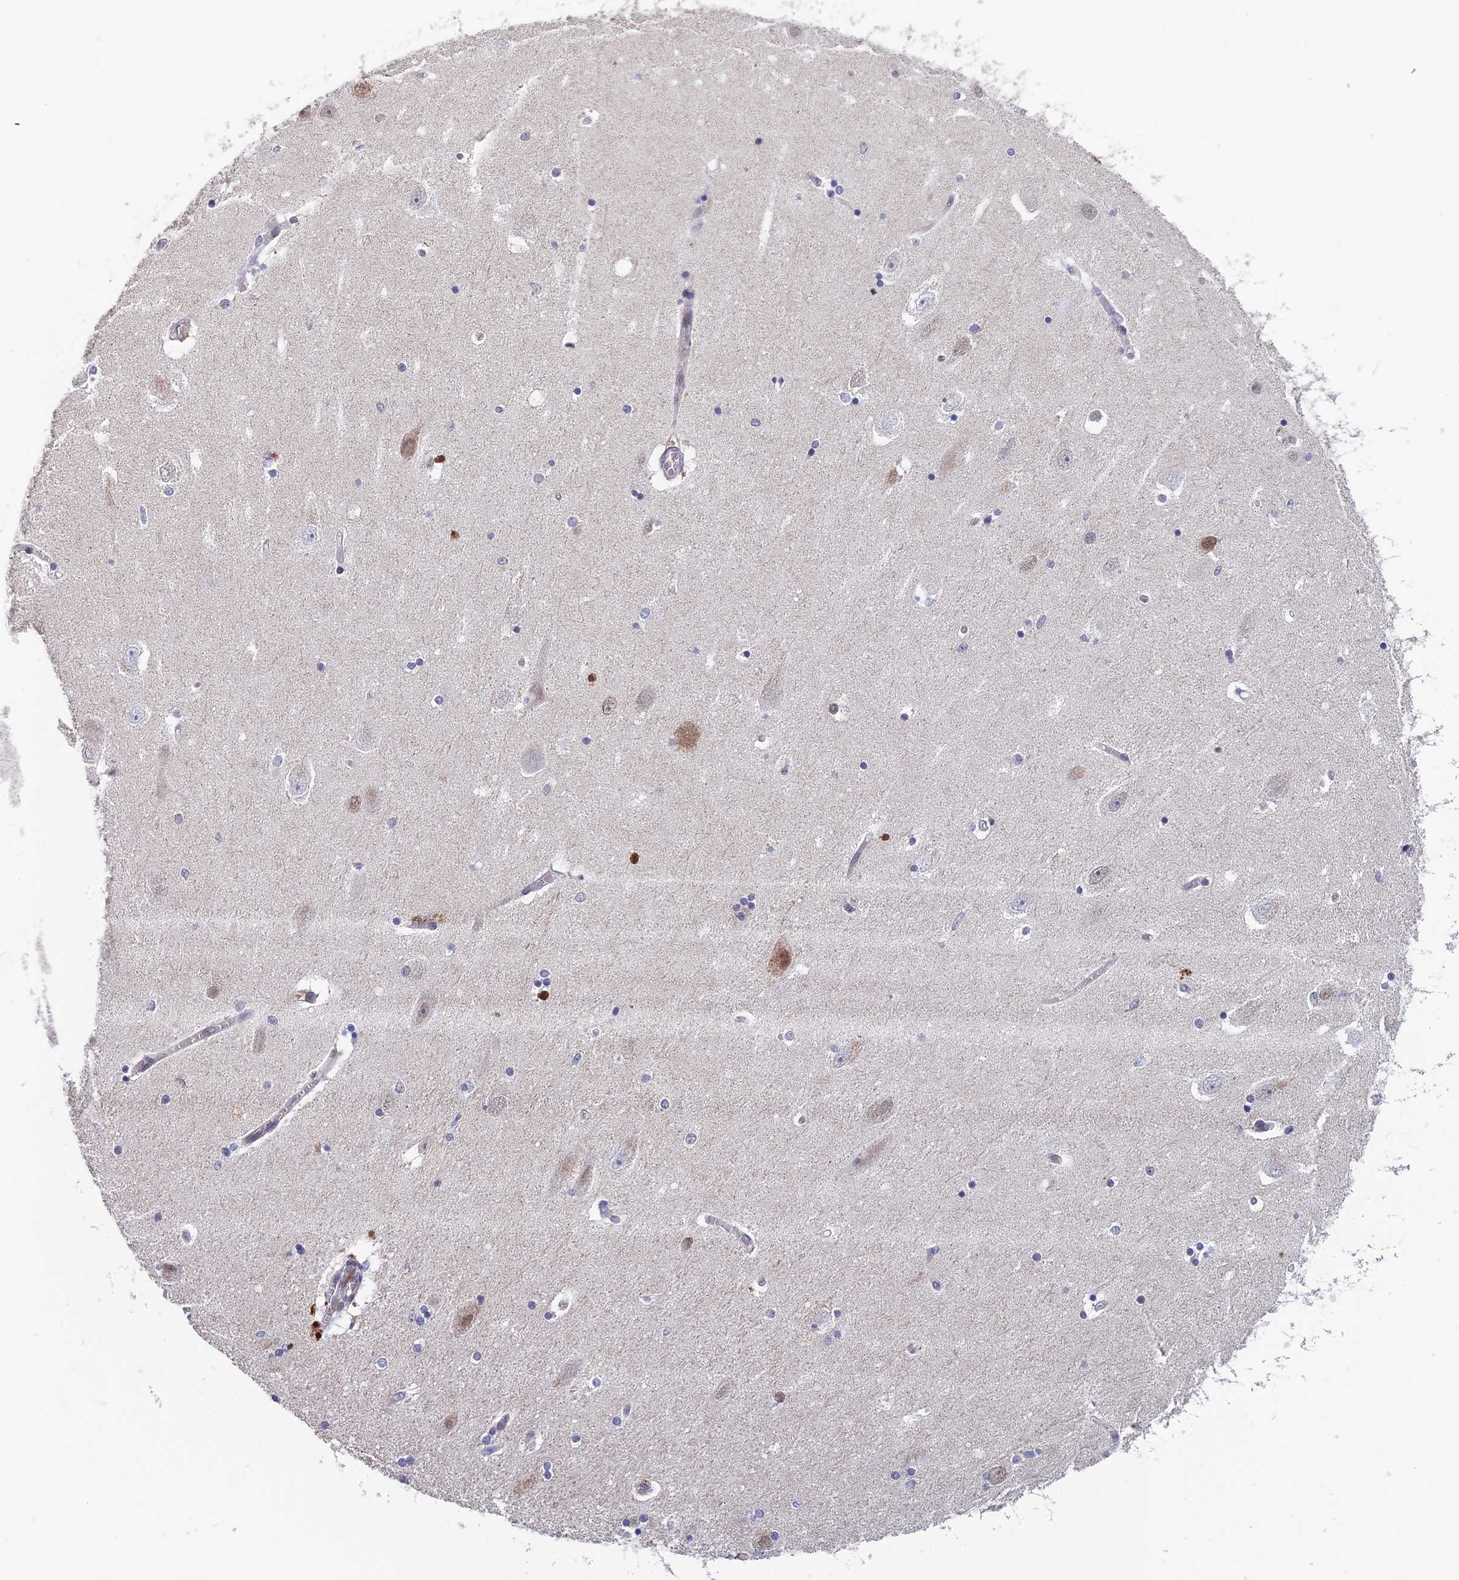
{"staining": {"intensity": "moderate", "quantity": "<25%", "location": "nuclear"}, "tissue": "hippocampus", "cell_type": "Glial cells", "image_type": "normal", "snomed": [{"axis": "morphology", "description": "Normal tissue, NOS"}, {"axis": "topography", "description": "Hippocampus"}], "caption": "Glial cells reveal low levels of moderate nuclear positivity in about <25% of cells in unremarkable hippocampus. The staining was performed using DAB (3,3'-diaminobenzidine) to visualize the protein expression in brown, while the nuclei were stained in blue with hematoxylin (Magnification: 20x).", "gene": "MT", "patient": {"sex": "female", "age": 54}}